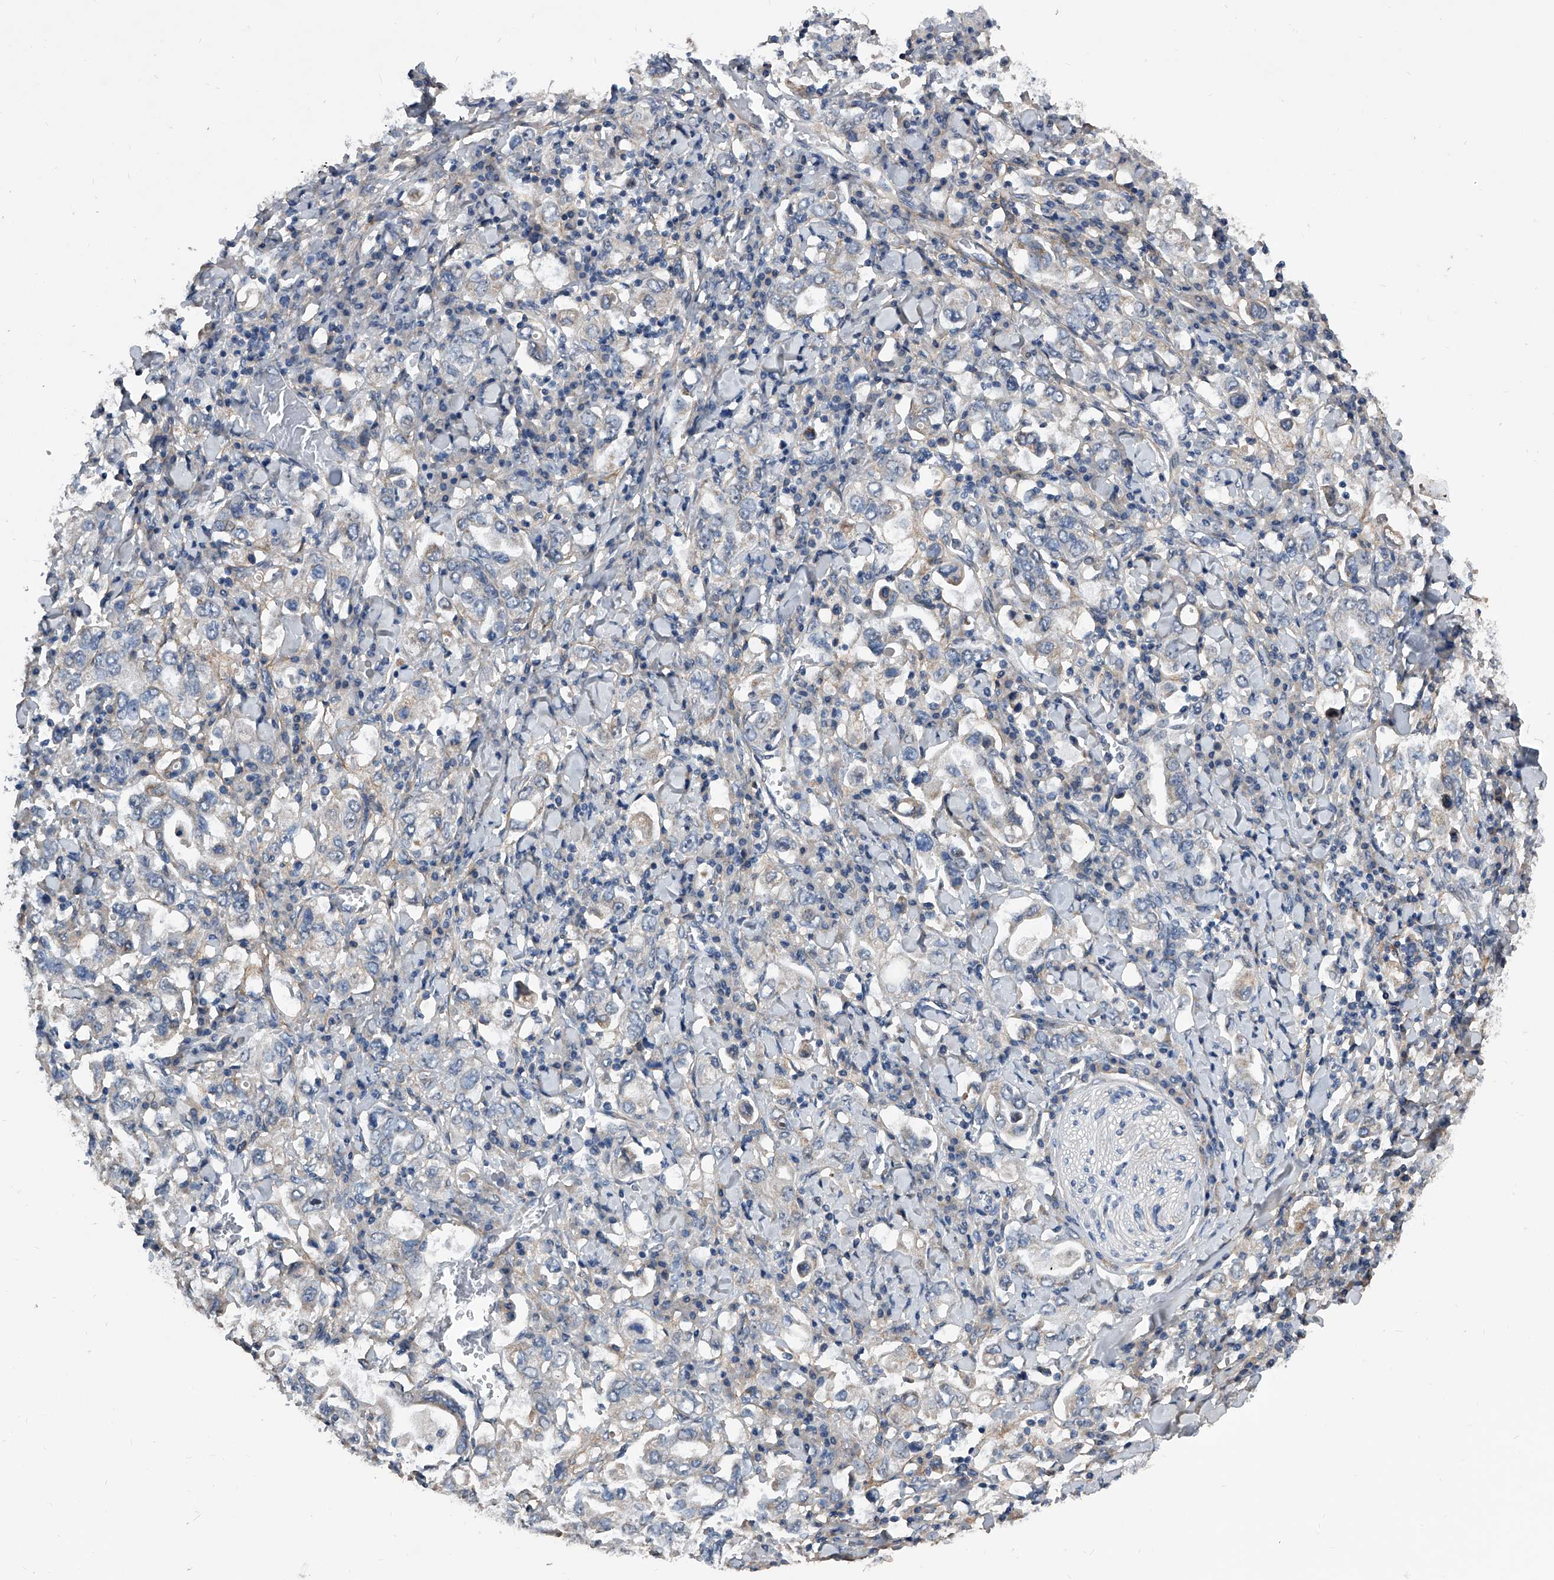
{"staining": {"intensity": "negative", "quantity": "none", "location": "none"}, "tissue": "stomach cancer", "cell_type": "Tumor cells", "image_type": "cancer", "snomed": [{"axis": "morphology", "description": "Adenocarcinoma, NOS"}, {"axis": "topography", "description": "Stomach, upper"}], "caption": "Tumor cells are negative for protein expression in human stomach cancer.", "gene": "PHACTR1", "patient": {"sex": "male", "age": 62}}